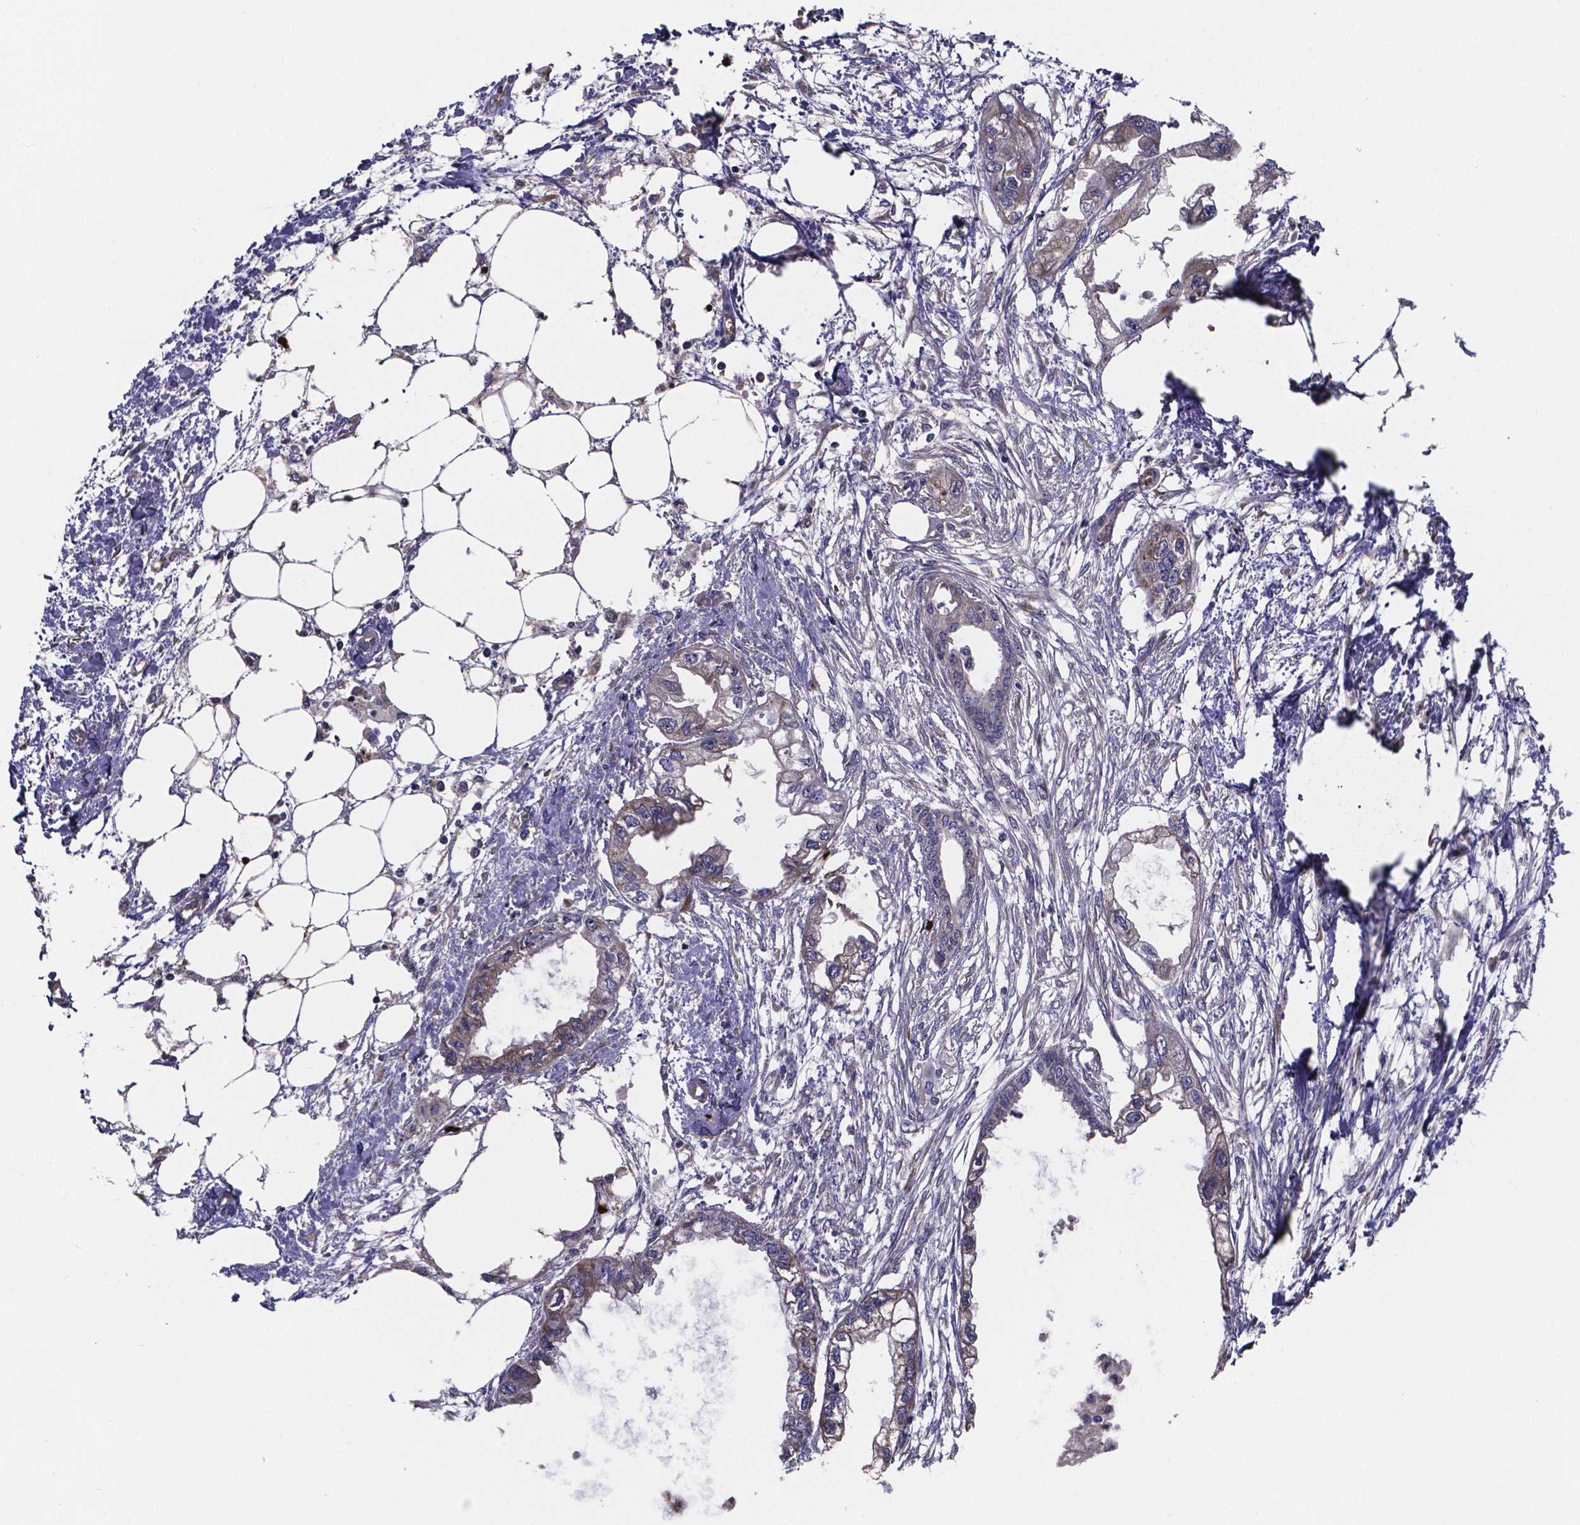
{"staining": {"intensity": "weak", "quantity": "<25%", "location": "cytoplasmic/membranous"}, "tissue": "endometrial cancer", "cell_type": "Tumor cells", "image_type": "cancer", "snomed": [{"axis": "morphology", "description": "Adenocarcinoma, NOS"}, {"axis": "morphology", "description": "Adenocarcinoma, metastatic, NOS"}, {"axis": "topography", "description": "Adipose tissue"}, {"axis": "topography", "description": "Endometrium"}], "caption": "Micrograph shows no protein staining in tumor cells of endometrial cancer (adenocarcinoma) tissue.", "gene": "SFRP4", "patient": {"sex": "female", "age": 67}}